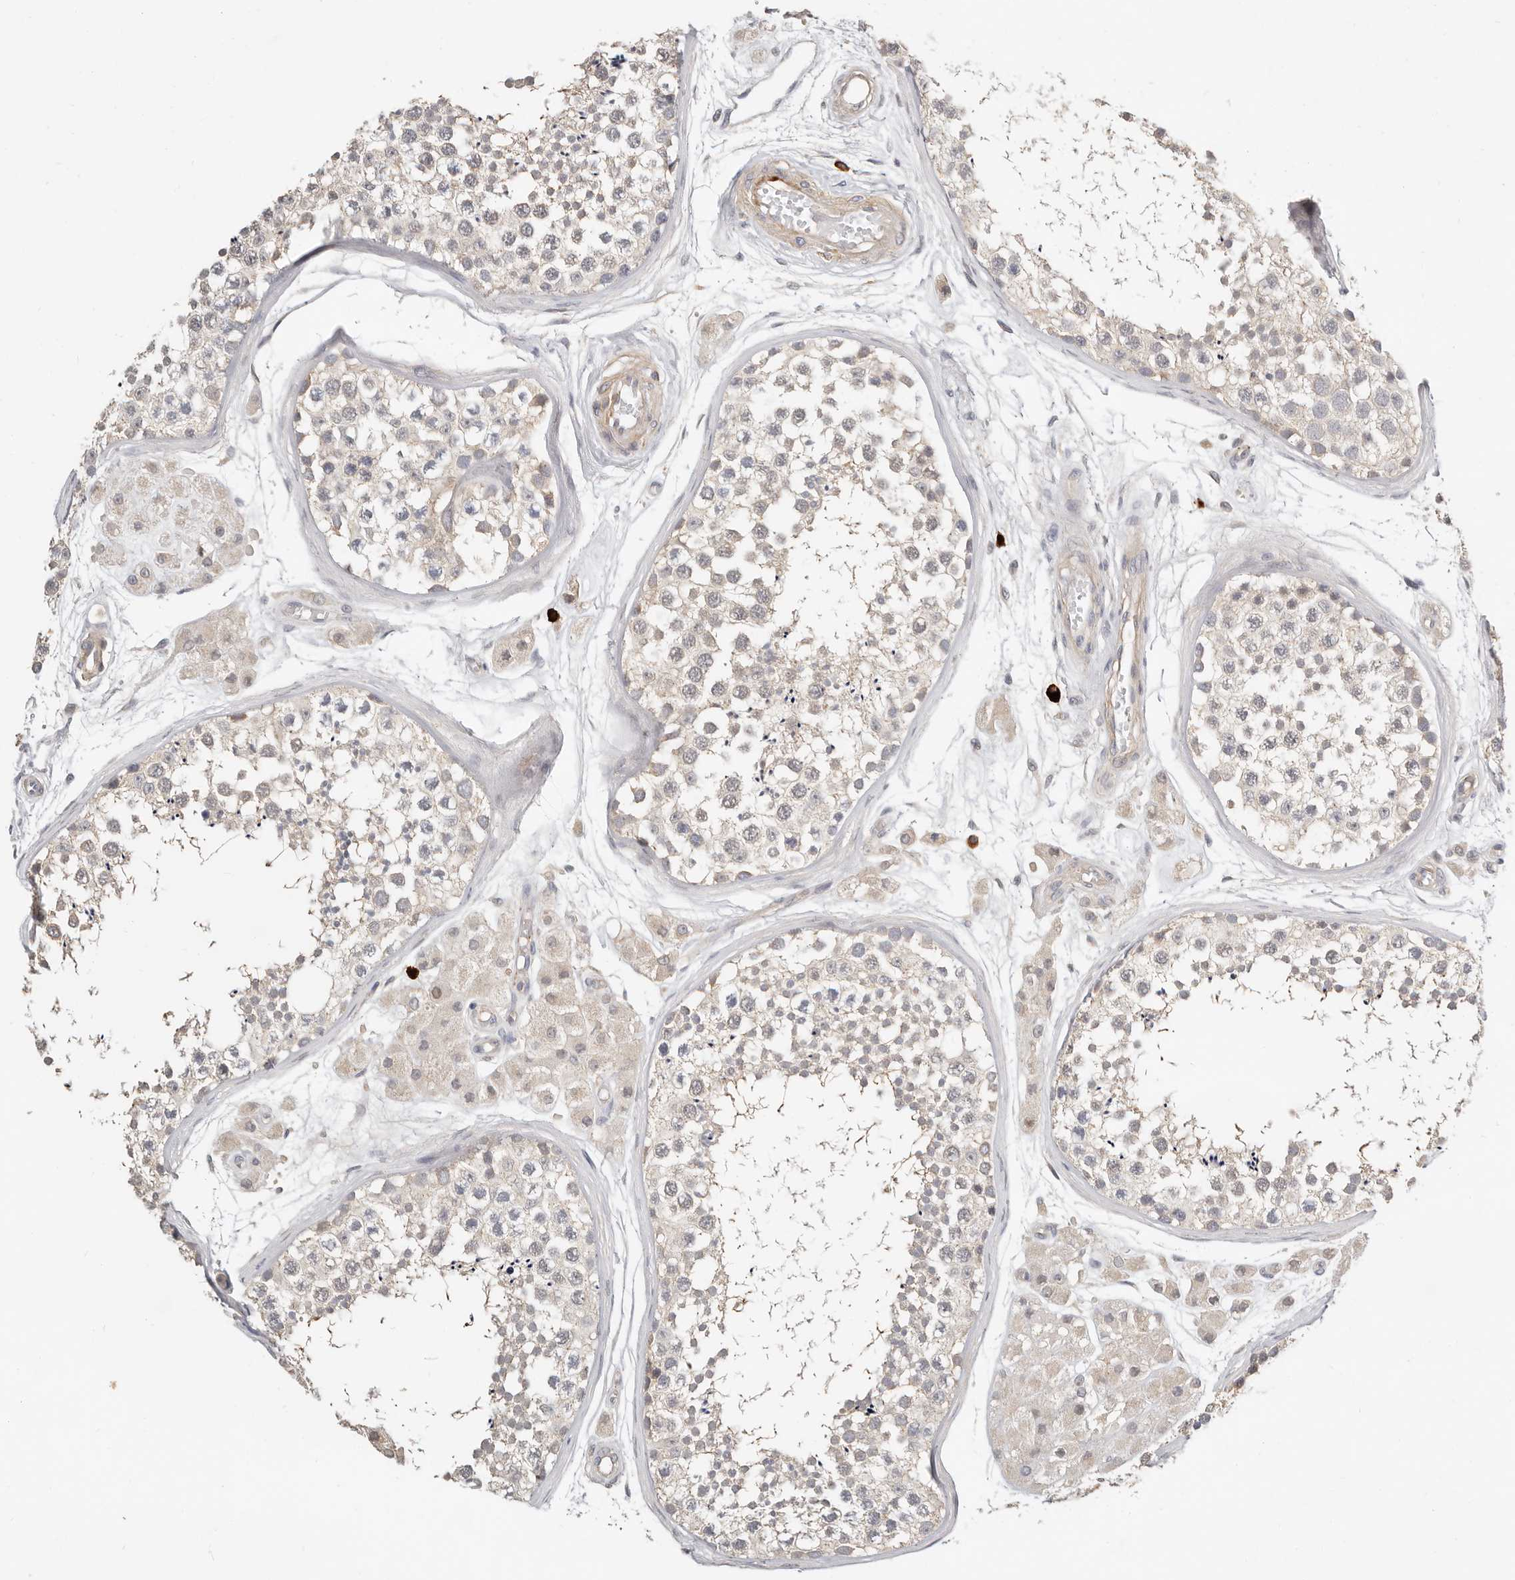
{"staining": {"intensity": "weak", "quantity": "<25%", "location": "cytoplasmic/membranous"}, "tissue": "testis", "cell_type": "Cells in seminiferous ducts", "image_type": "normal", "snomed": [{"axis": "morphology", "description": "Normal tissue, NOS"}, {"axis": "topography", "description": "Testis"}], "caption": "The immunohistochemistry (IHC) histopathology image has no significant staining in cells in seminiferous ducts of testis.", "gene": "ZRANB1", "patient": {"sex": "male", "age": 56}}